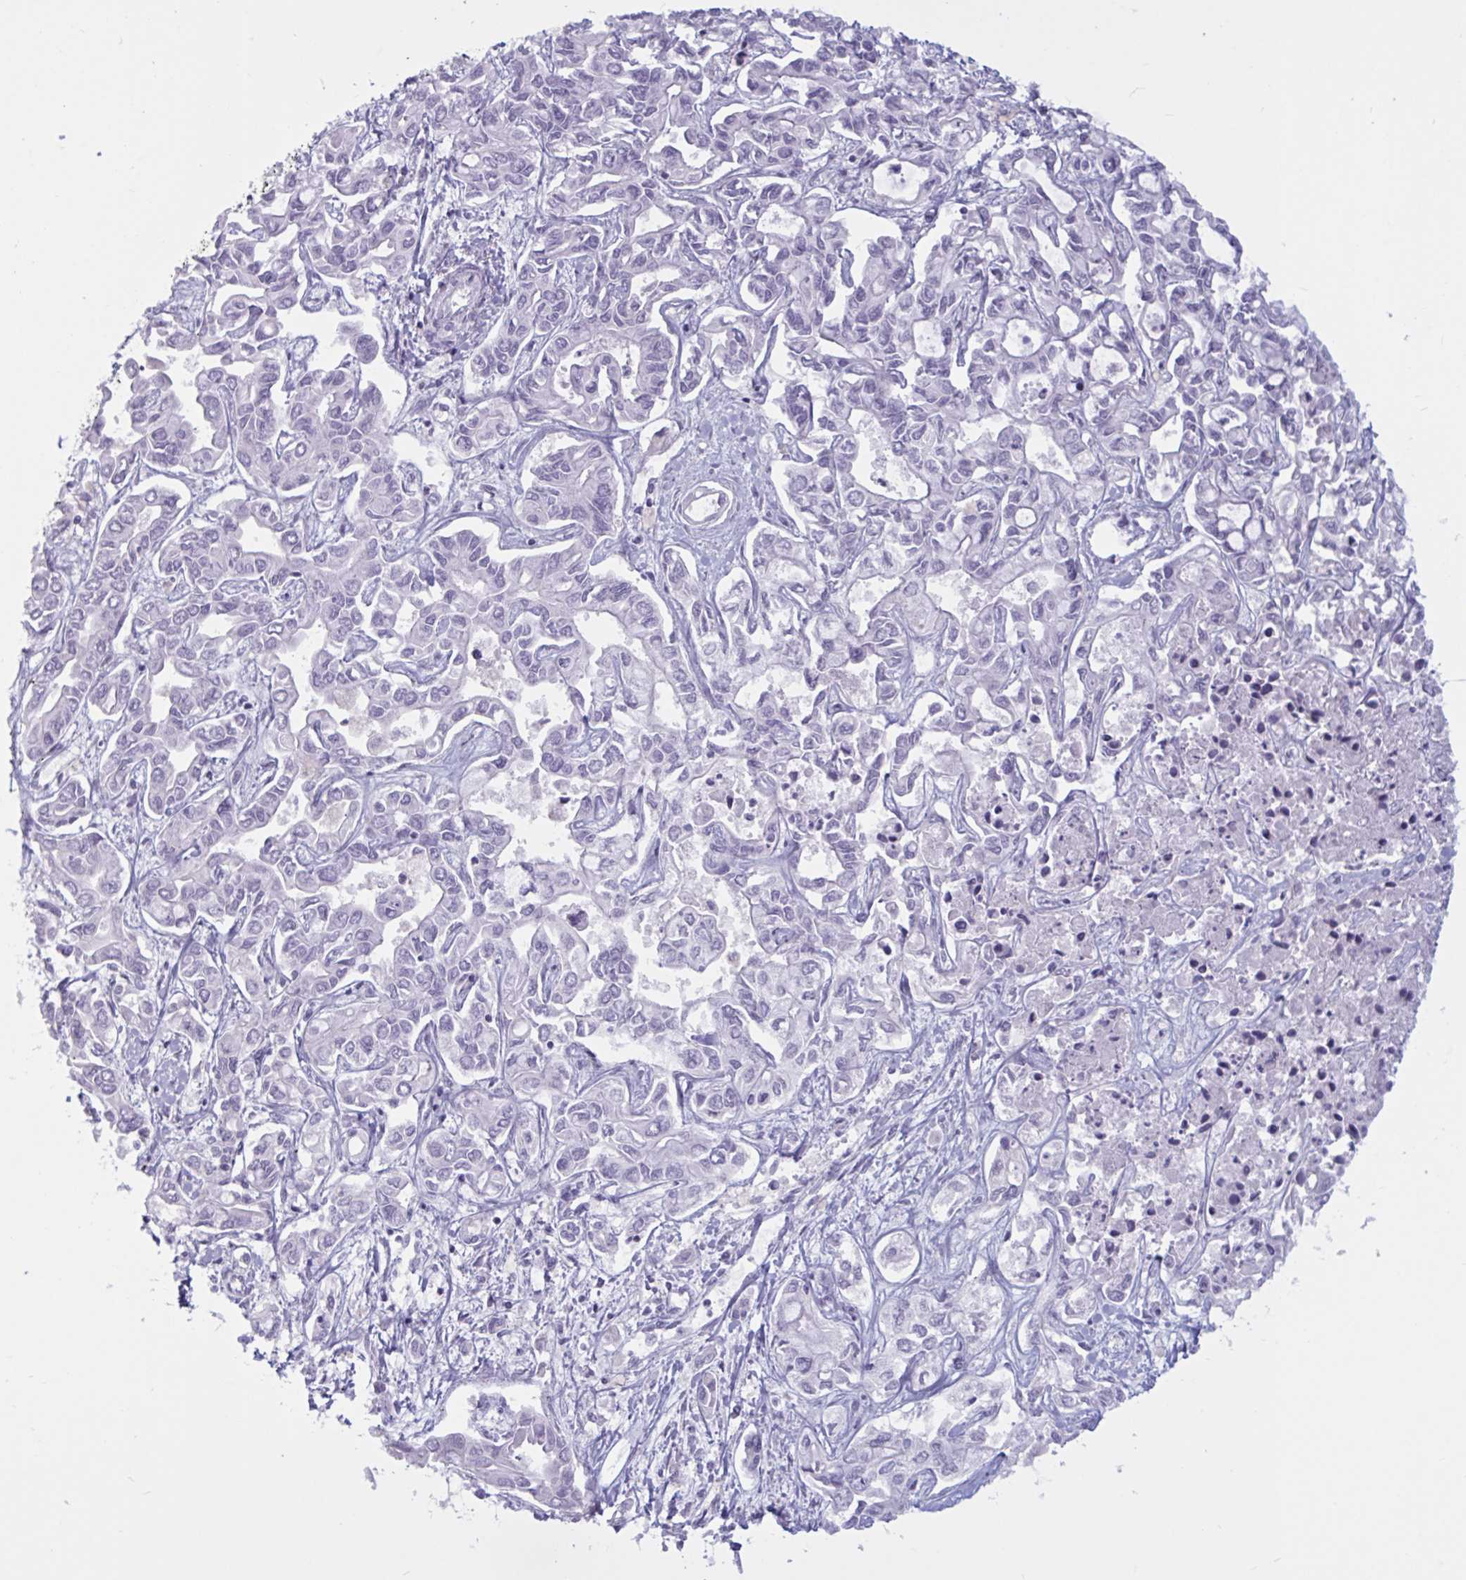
{"staining": {"intensity": "negative", "quantity": "none", "location": "none"}, "tissue": "liver cancer", "cell_type": "Tumor cells", "image_type": "cancer", "snomed": [{"axis": "morphology", "description": "Cholangiocarcinoma"}, {"axis": "topography", "description": "Liver"}], "caption": "Protein analysis of liver cholangiocarcinoma shows no significant positivity in tumor cells. The staining is performed using DAB brown chromogen with nuclei counter-stained in using hematoxylin.", "gene": "BBS10", "patient": {"sex": "female", "age": 64}}